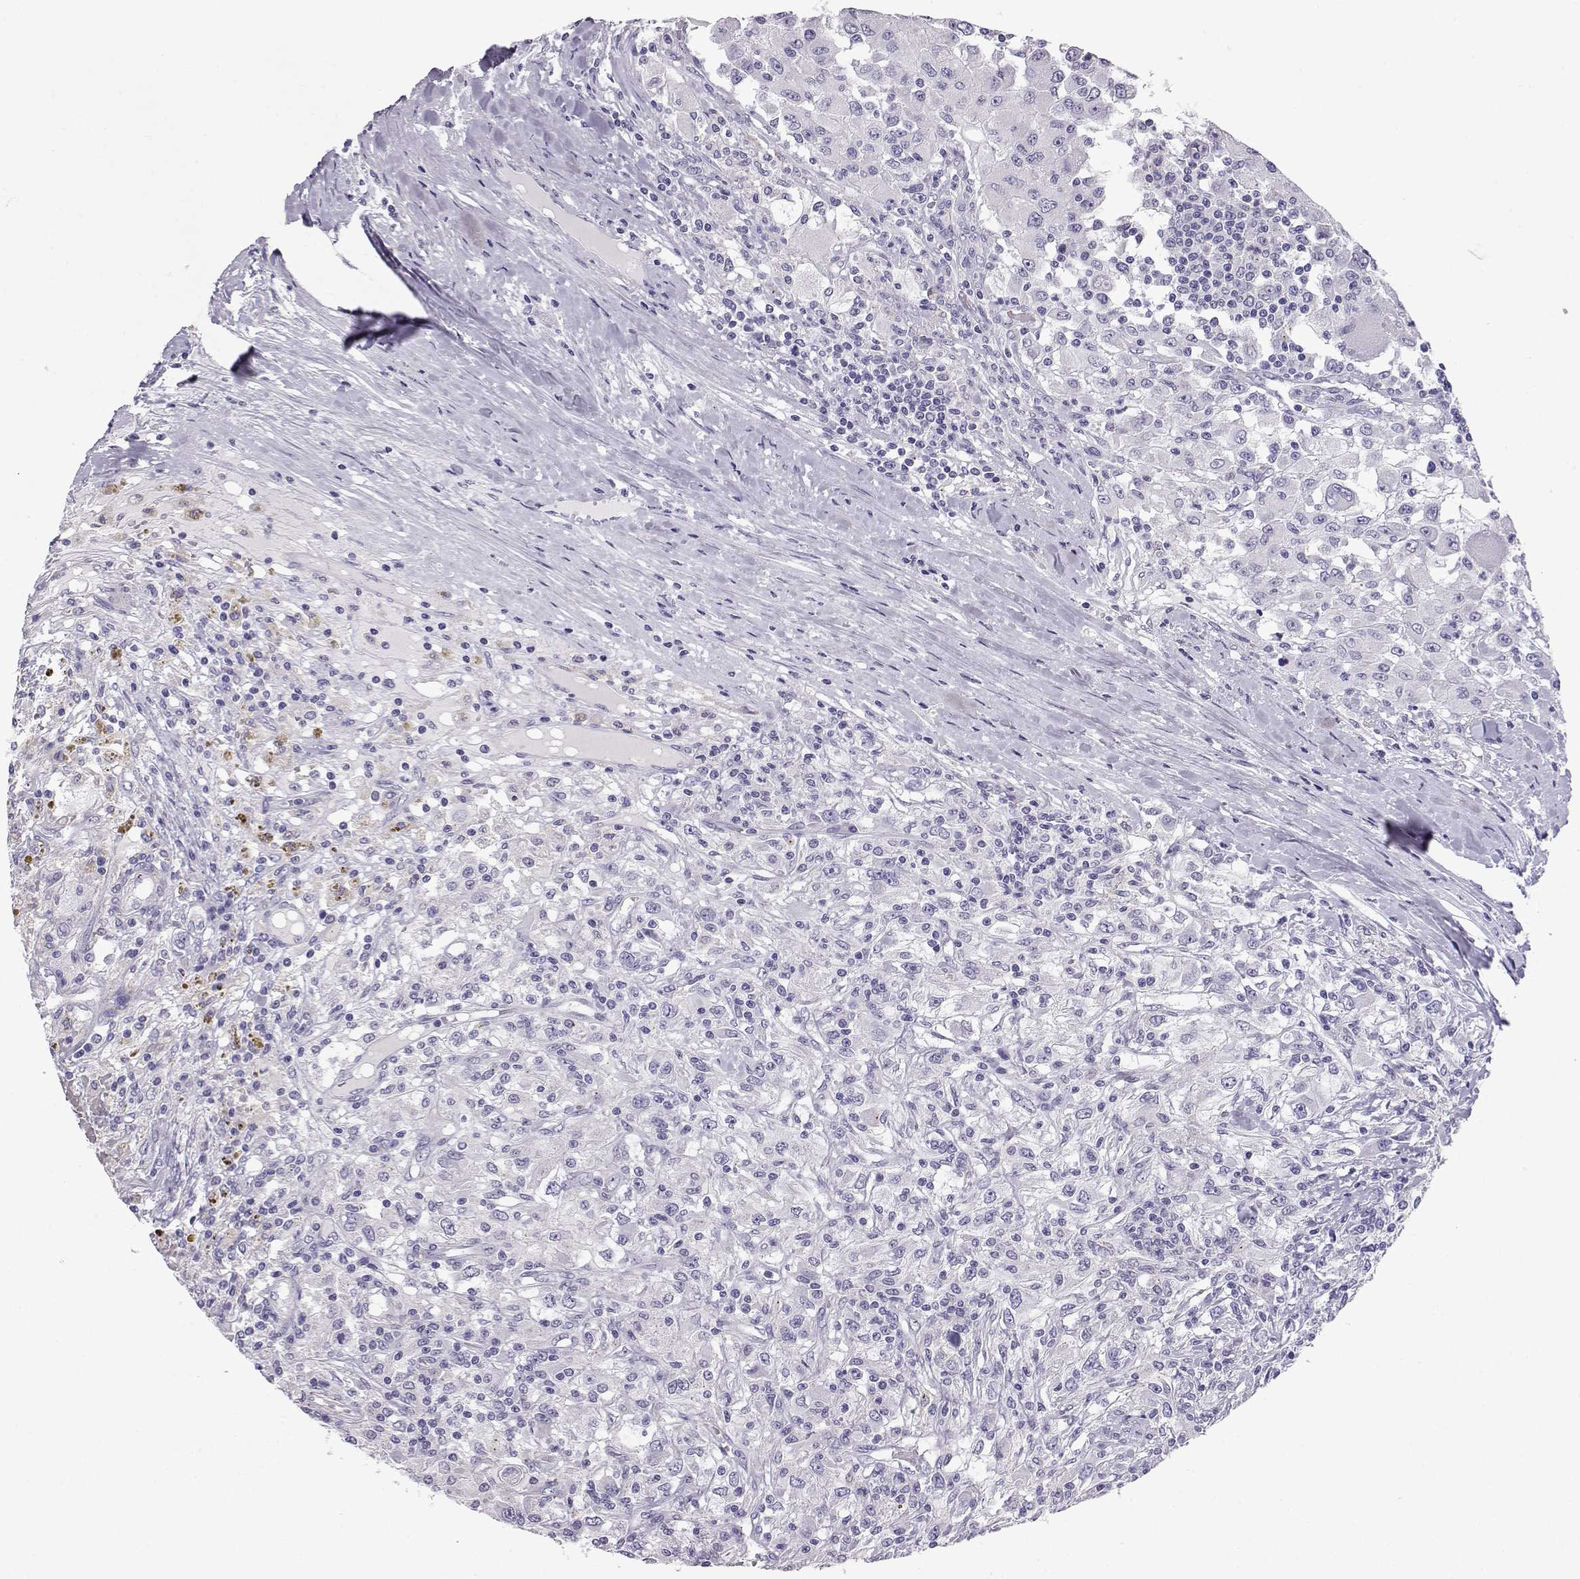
{"staining": {"intensity": "negative", "quantity": "none", "location": "none"}, "tissue": "renal cancer", "cell_type": "Tumor cells", "image_type": "cancer", "snomed": [{"axis": "morphology", "description": "Adenocarcinoma, NOS"}, {"axis": "topography", "description": "Kidney"}], "caption": "Human adenocarcinoma (renal) stained for a protein using immunohistochemistry (IHC) displays no staining in tumor cells.", "gene": "ENDOU", "patient": {"sex": "female", "age": 67}}